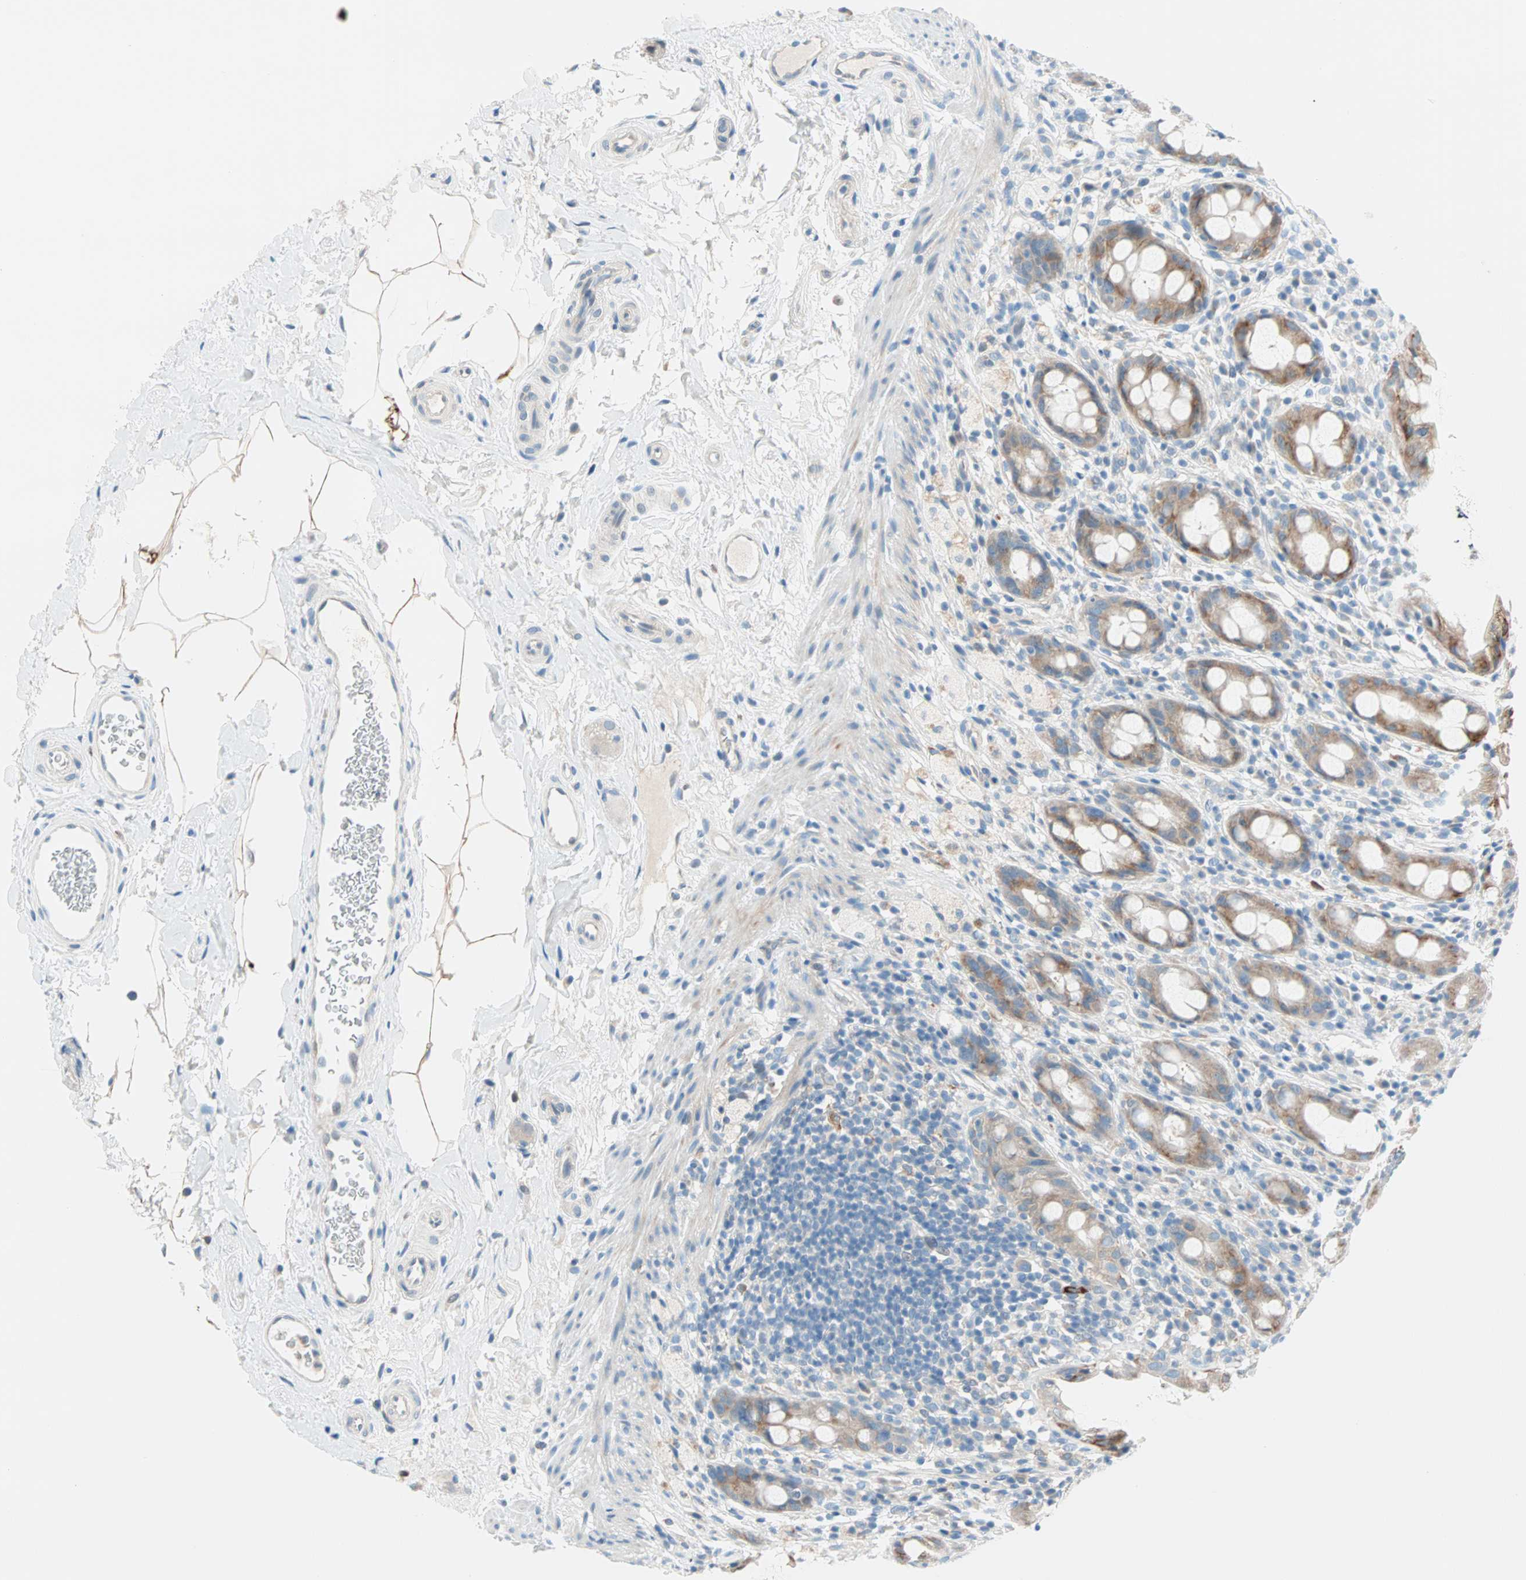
{"staining": {"intensity": "moderate", "quantity": ">75%", "location": "cytoplasmic/membranous"}, "tissue": "rectum", "cell_type": "Glandular cells", "image_type": "normal", "snomed": [{"axis": "morphology", "description": "Normal tissue, NOS"}, {"axis": "topography", "description": "Rectum"}], "caption": "Glandular cells demonstrate medium levels of moderate cytoplasmic/membranous expression in about >75% of cells in normal human rectum.", "gene": "TMEM163", "patient": {"sex": "male", "age": 44}}